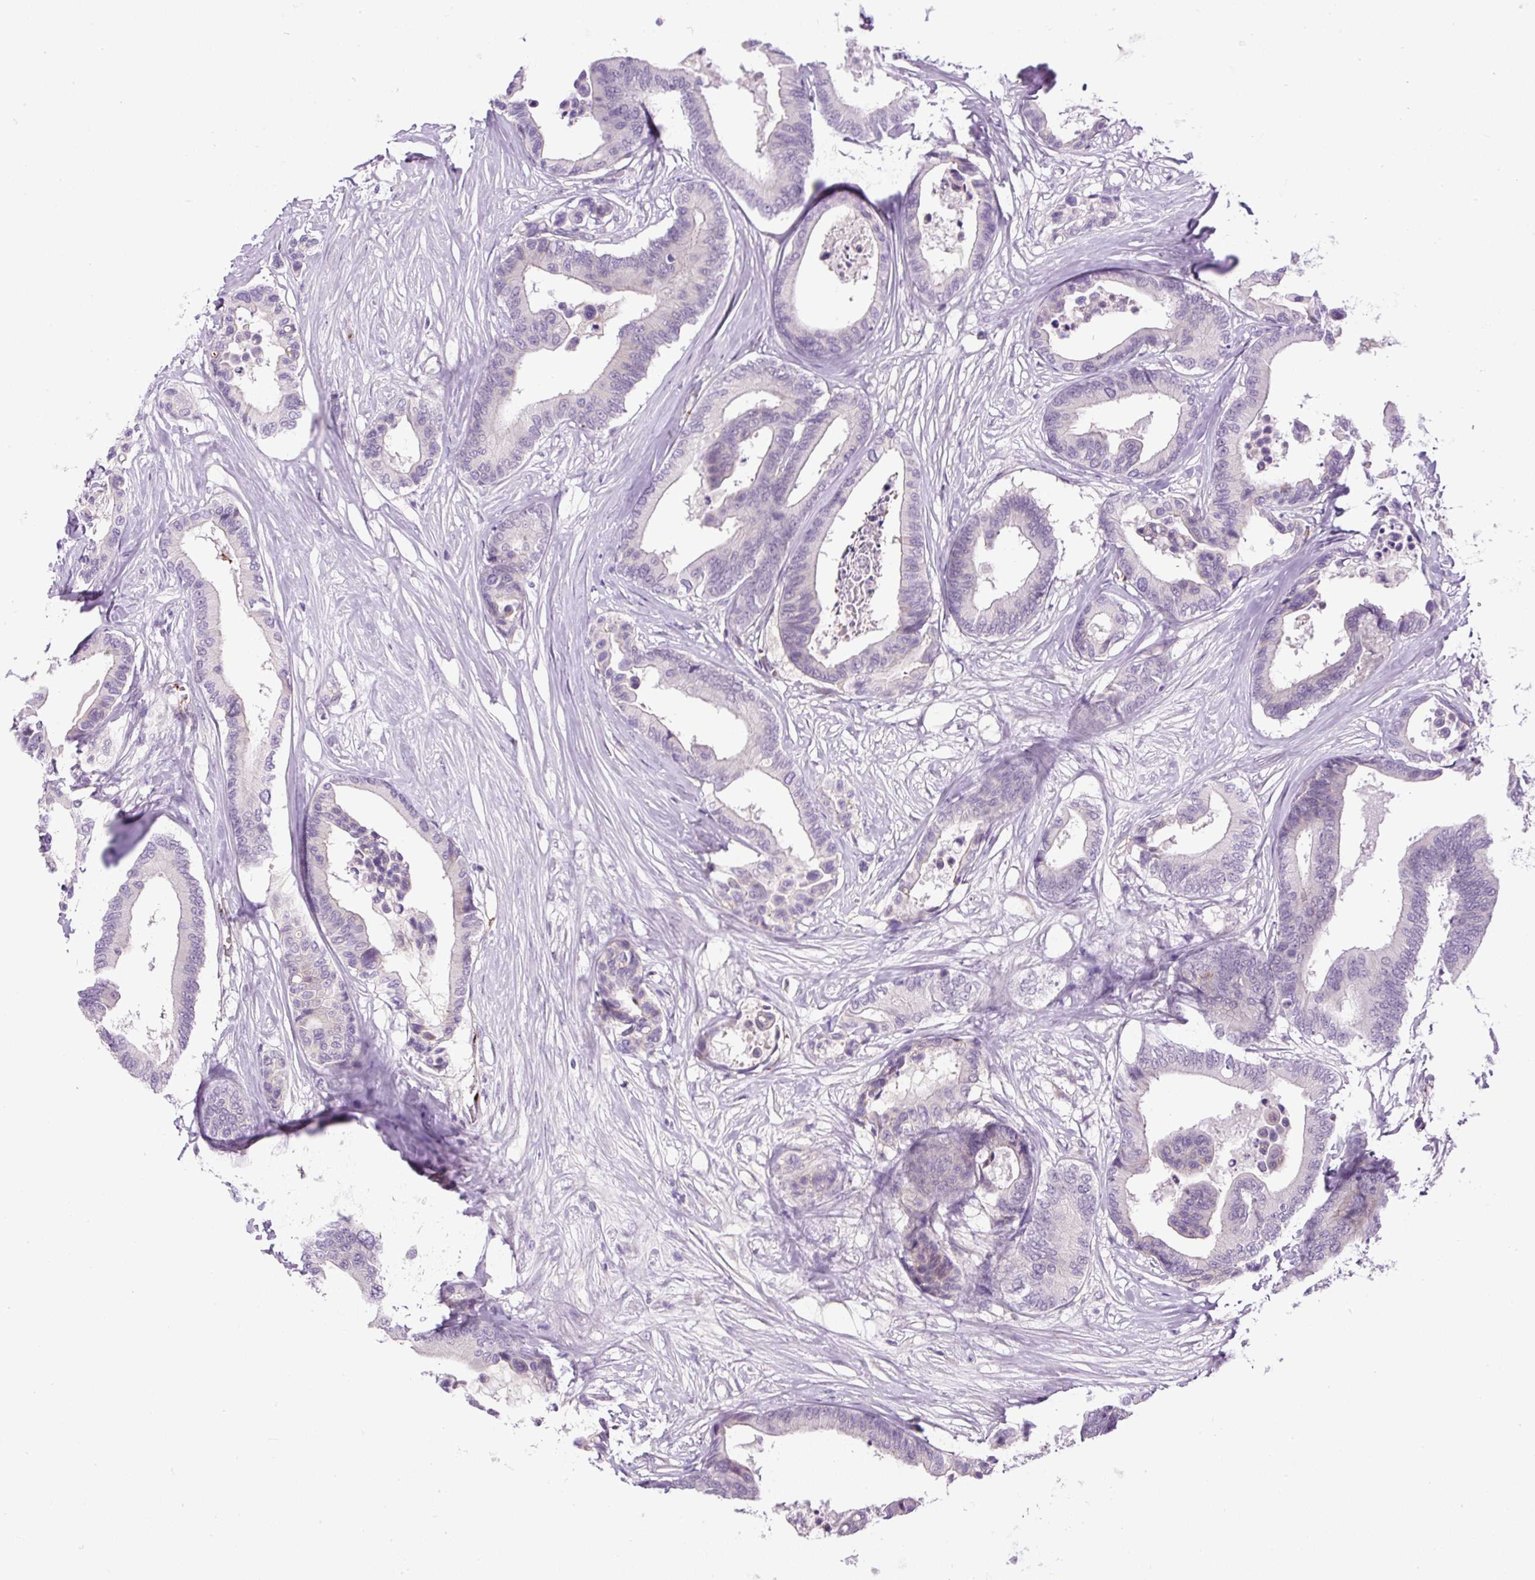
{"staining": {"intensity": "negative", "quantity": "none", "location": "none"}, "tissue": "colorectal cancer", "cell_type": "Tumor cells", "image_type": "cancer", "snomed": [{"axis": "morphology", "description": "Normal tissue, NOS"}, {"axis": "morphology", "description": "Adenocarcinoma, NOS"}, {"axis": "topography", "description": "Colon"}], "caption": "An image of colorectal cancer stained for a protein reveals no brown staining in tumor cells.", "gene": "LEFTY2", "patient": {"sex": "male", "age": 82}}